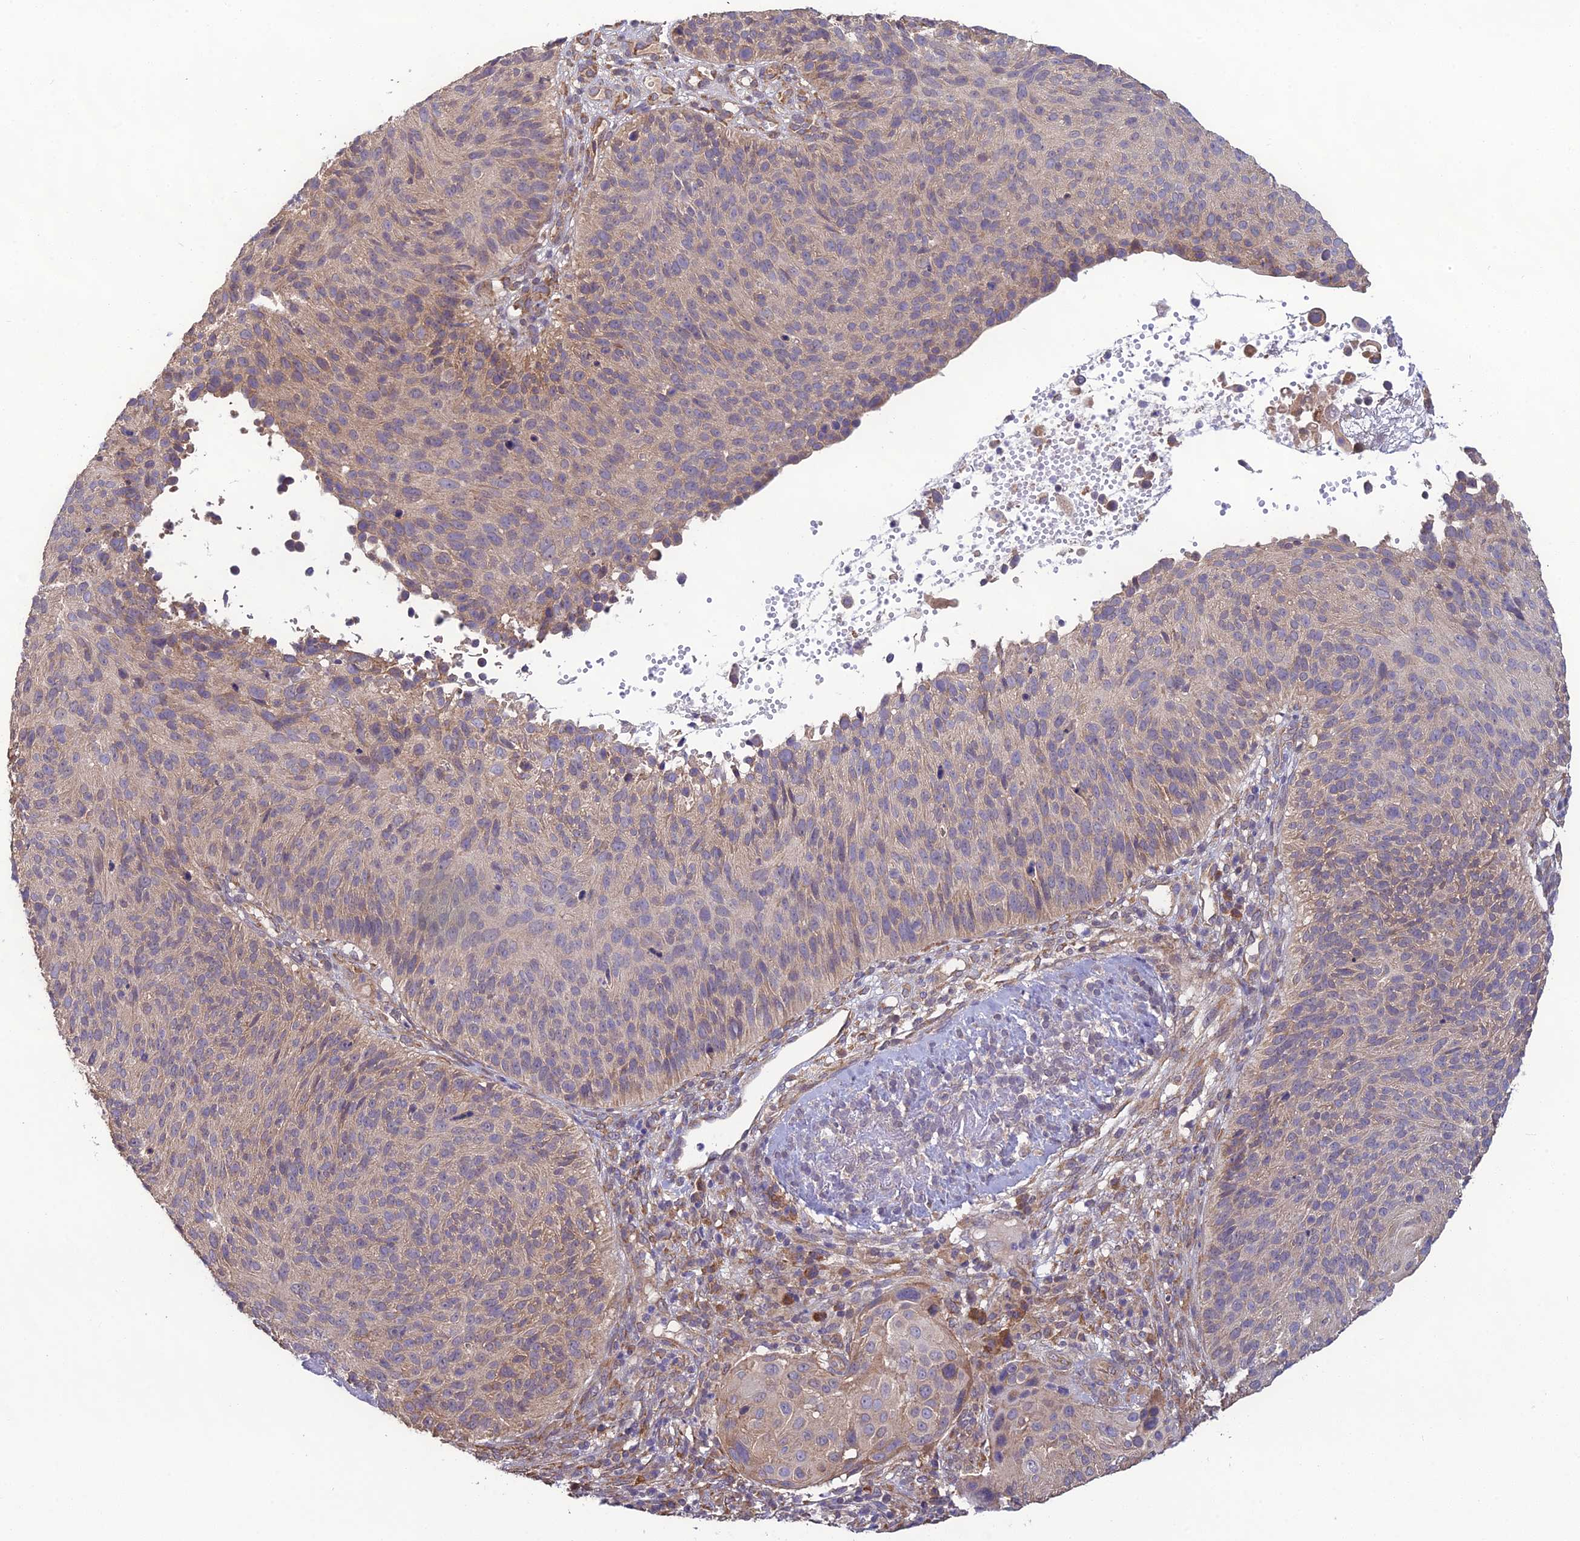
{"staining": {"intensity": "weak", "quantity": "25%-75%", "location": "cytoplasmic/membranous"}, "tissue": "cervical cancer", "cell_type": "Tumor cells", "image_type": "cancer", "snomed": [{"axis": "morphology", "description": "Squamous cell carcinoma, NOS"}, {"axis": "topography", "description": "Cervix"}], "caption": "High-magnification brightfield microscopy of squamous cell carcinoma (cervical) stained with DAB (3,3'-diaminobenzidine) (brown) and counterstained with hematoxylin (blue). tumor cells exhibit weak cytoplasmic/membranous positivity is appreciated in approximately25%-75% of cells.", "gene": "MRNIP", "patient": {"sex": "female", "age": 74}}